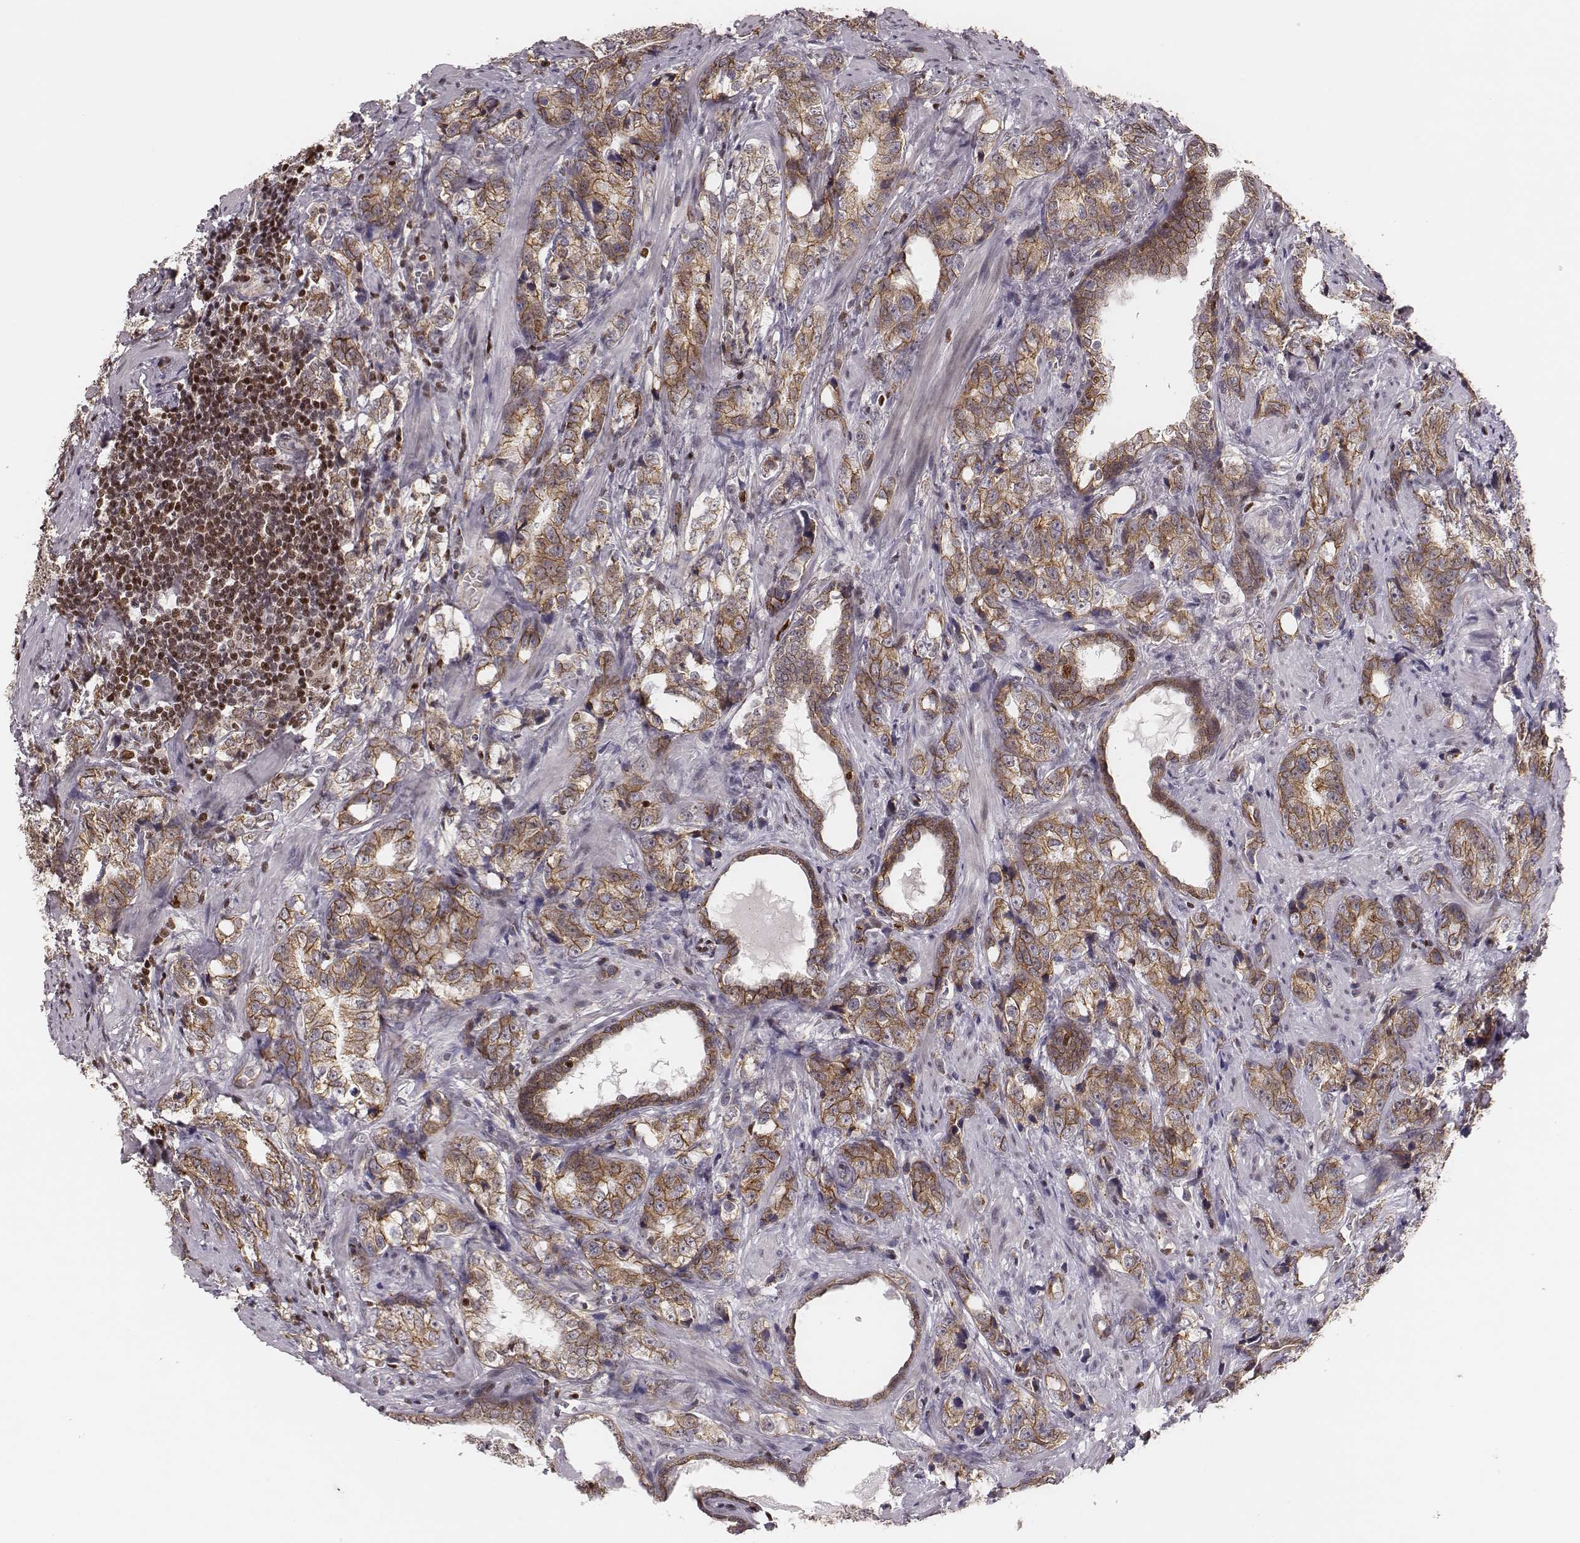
{"staining": {"intensity": "moderate", "quantity": ">75%", "location": "cytoplasmic/membranous"}, "tissue": "prostate cancer", "cell_type": "Tumor cells", "image_type": "cancer", "snomed": [{"axis": "morphology", "description": "Adenocarcinoma, NOS"}, {"axis": "topography", "description": "Prostate and seminal vesicle, NOS"}], "caption": "Immunohistochemical staining of human prostate cancer (adenocarcinoma) displays medium levels of moderate cytoplasmic/membranous staining in approximately >75% of tumor cells.", "gene": "WDR59", "patient": {"sex": "male", "age": 63}}